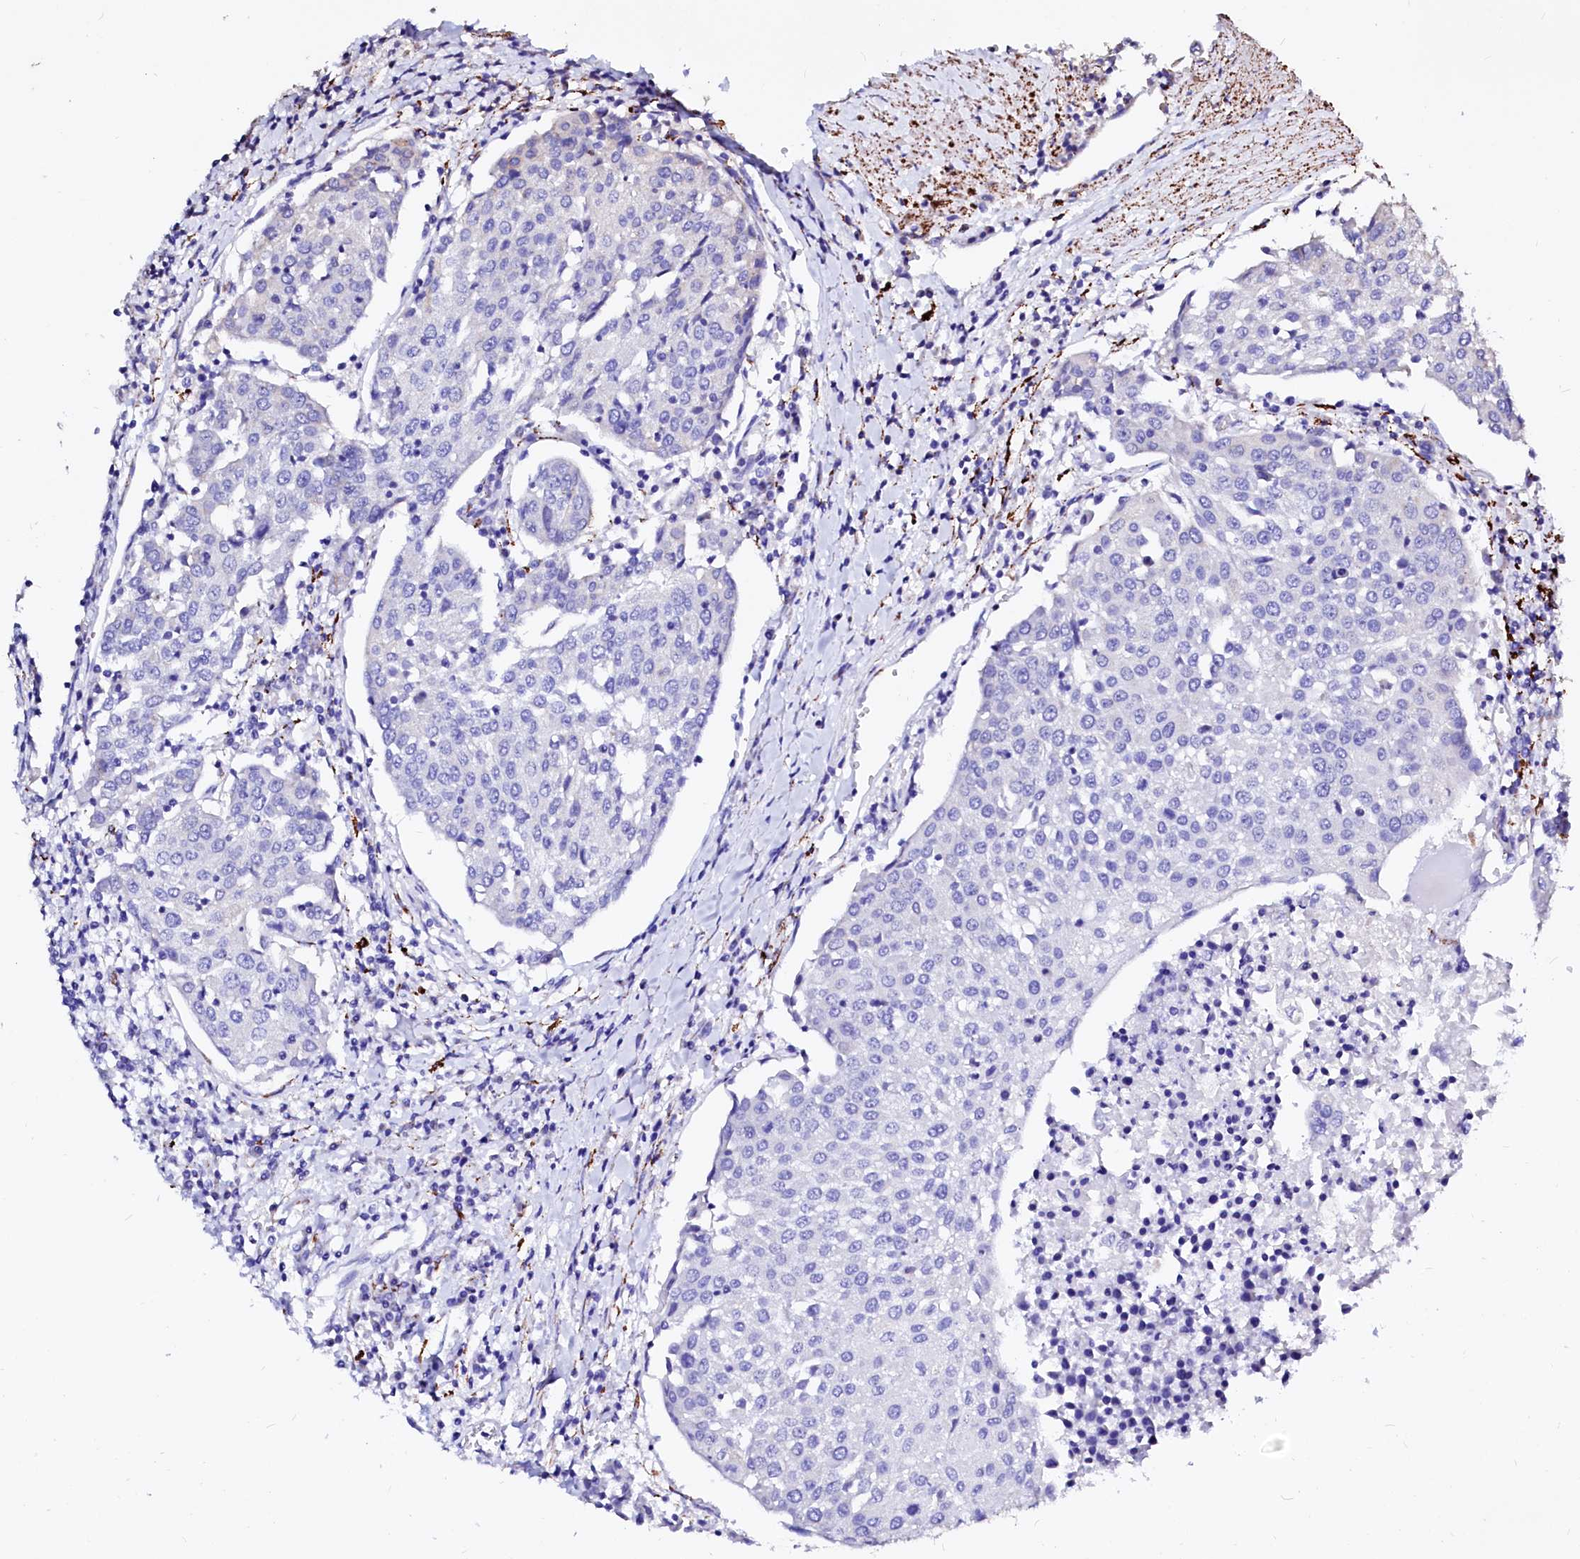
{"staining": {"intensity": "negative", "quantity": "none", "location": "none"}, "tissue": "urothelial cancer", "cell_type": "Tumor cells", "image_type": "cancer", "snomed": [{"axis": "morphology", "description": "Urothelial carcinoma, High grade"}, {"axis": "topography", "description": "Urinary bladder"}], "caption": "Tumor cells show no significant protein expression in urothelial cancer. The staining is performed using DAB (3,3'-diaminobenzidine) brown chromogen with nuclei counter-stained in using hematoxylin.", "gene": "MAOB", "patient": {"sex": "female", "age": 85}}